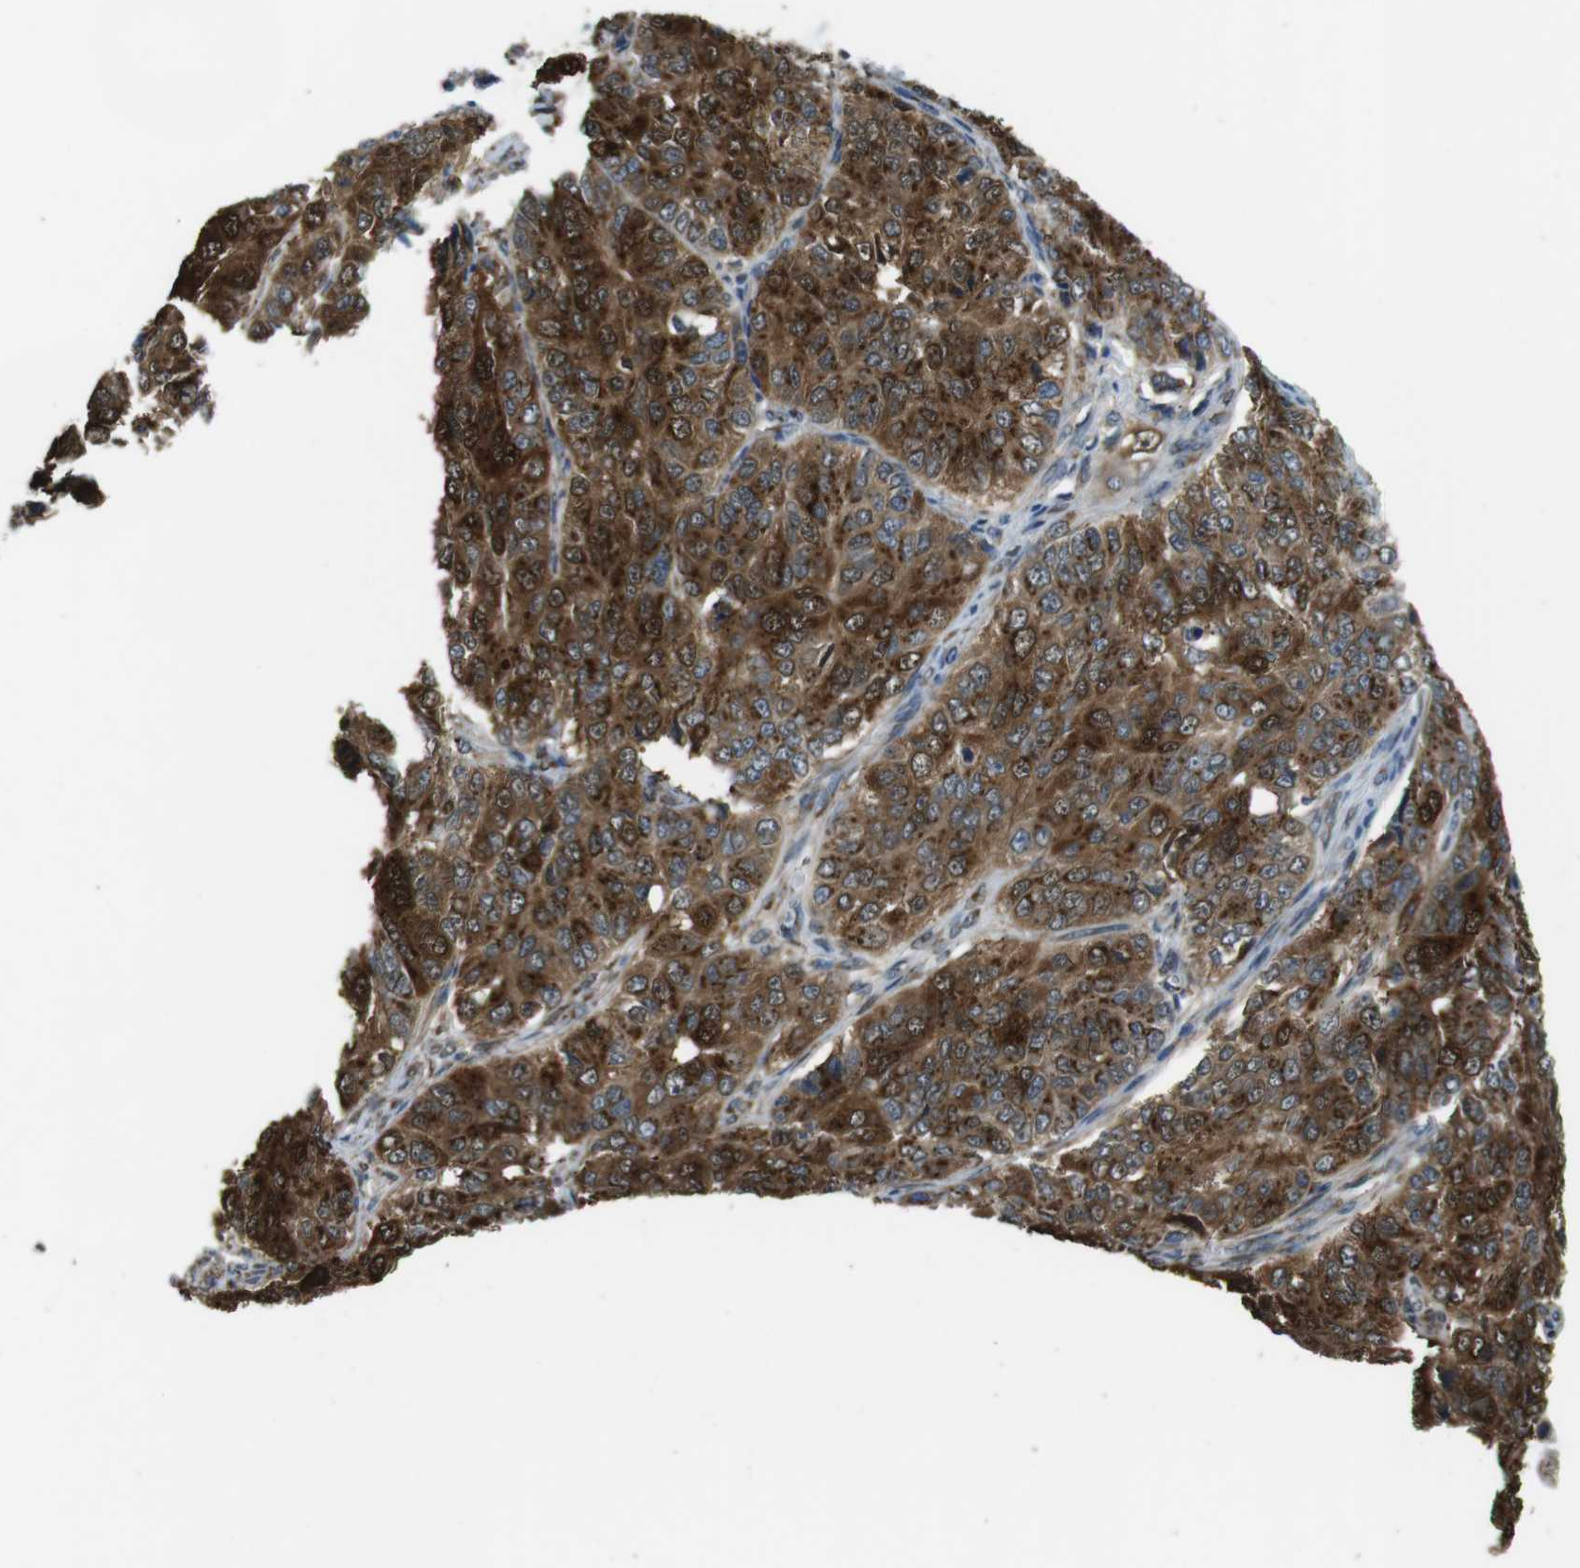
{"staining": {"intensity": "strong", "quantity": ">75%", "location": "cytoplasmic/membranous"}, "tissue": "ovarian cancer", "cell_type": "Tumor cells", "image_type": "cancer", "snomed": [{"axis": "morphology", "description": "Carcinoma, endometroid"}, {"axis": "topography", "description": "Ovary"}], "caption": "Ovarian cancer stained for a protein (brown) shows strong cytoplasmic/membranous positive staining in about >75% of tumor cells.", "gene": "RAB6A", "patient": {"sex": "female", "age": 51}}